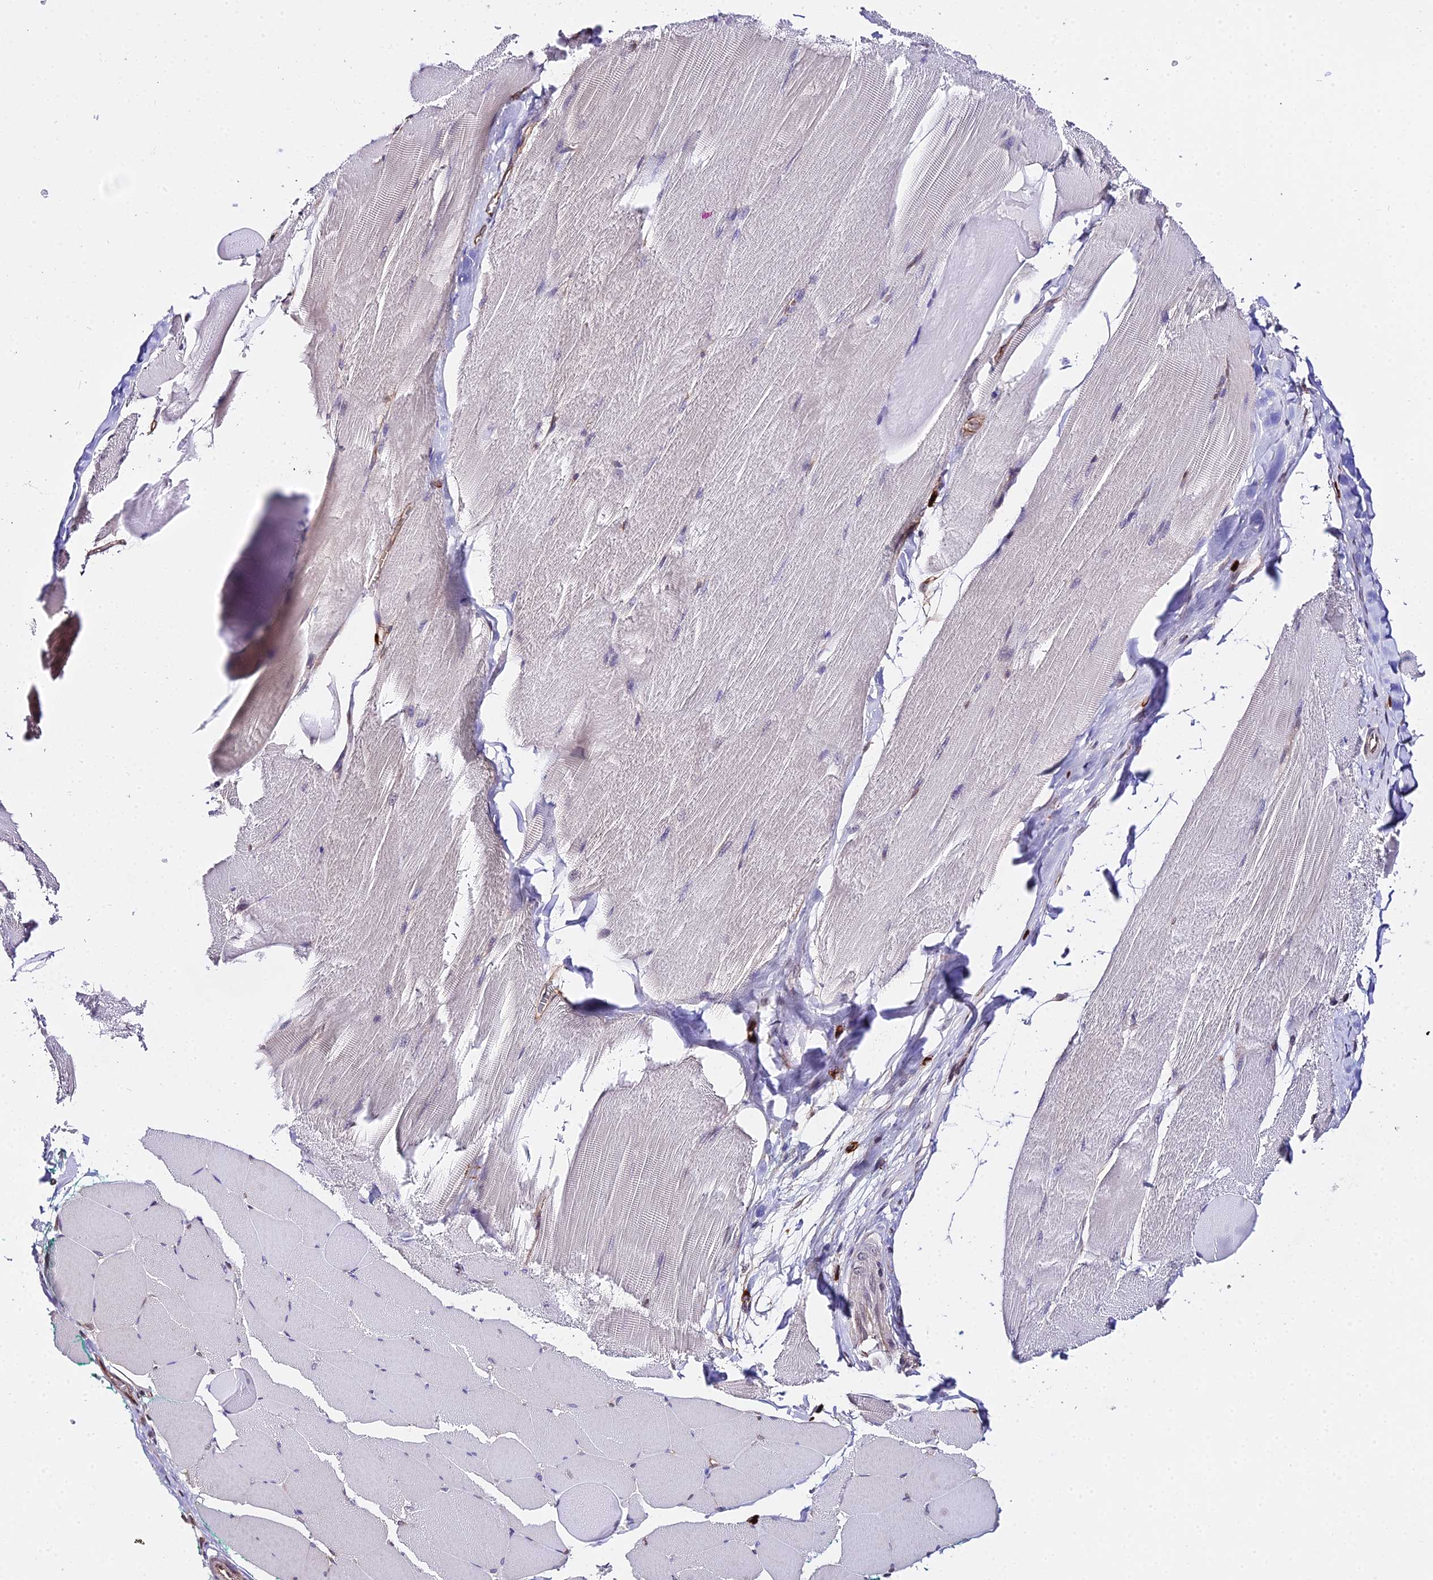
{"staining": {"intensity": "negative", "quantity": "none", "location": "none"}, "tissue": "skeletal muscle", "cell_type": "Myocytes", "image_type": "normal", "snomed": [{"axis": "morphology", "description": "Normal tissue, NOS"}, {"axis": "morphology", "description": "Squamous cell carcinoma, NOS"}, {"axis": "topography", "description": "Skeletal muscle"}], "caption": "DAB immunohistochemical staining of benign human skeletal muscle demonstrates no significant positivity in myocytes. (DAB IHC visualized using brightfield microscopy, high magnification).", "gene": "POLR2I", "patient": {"sex": "male", "age": 51}}